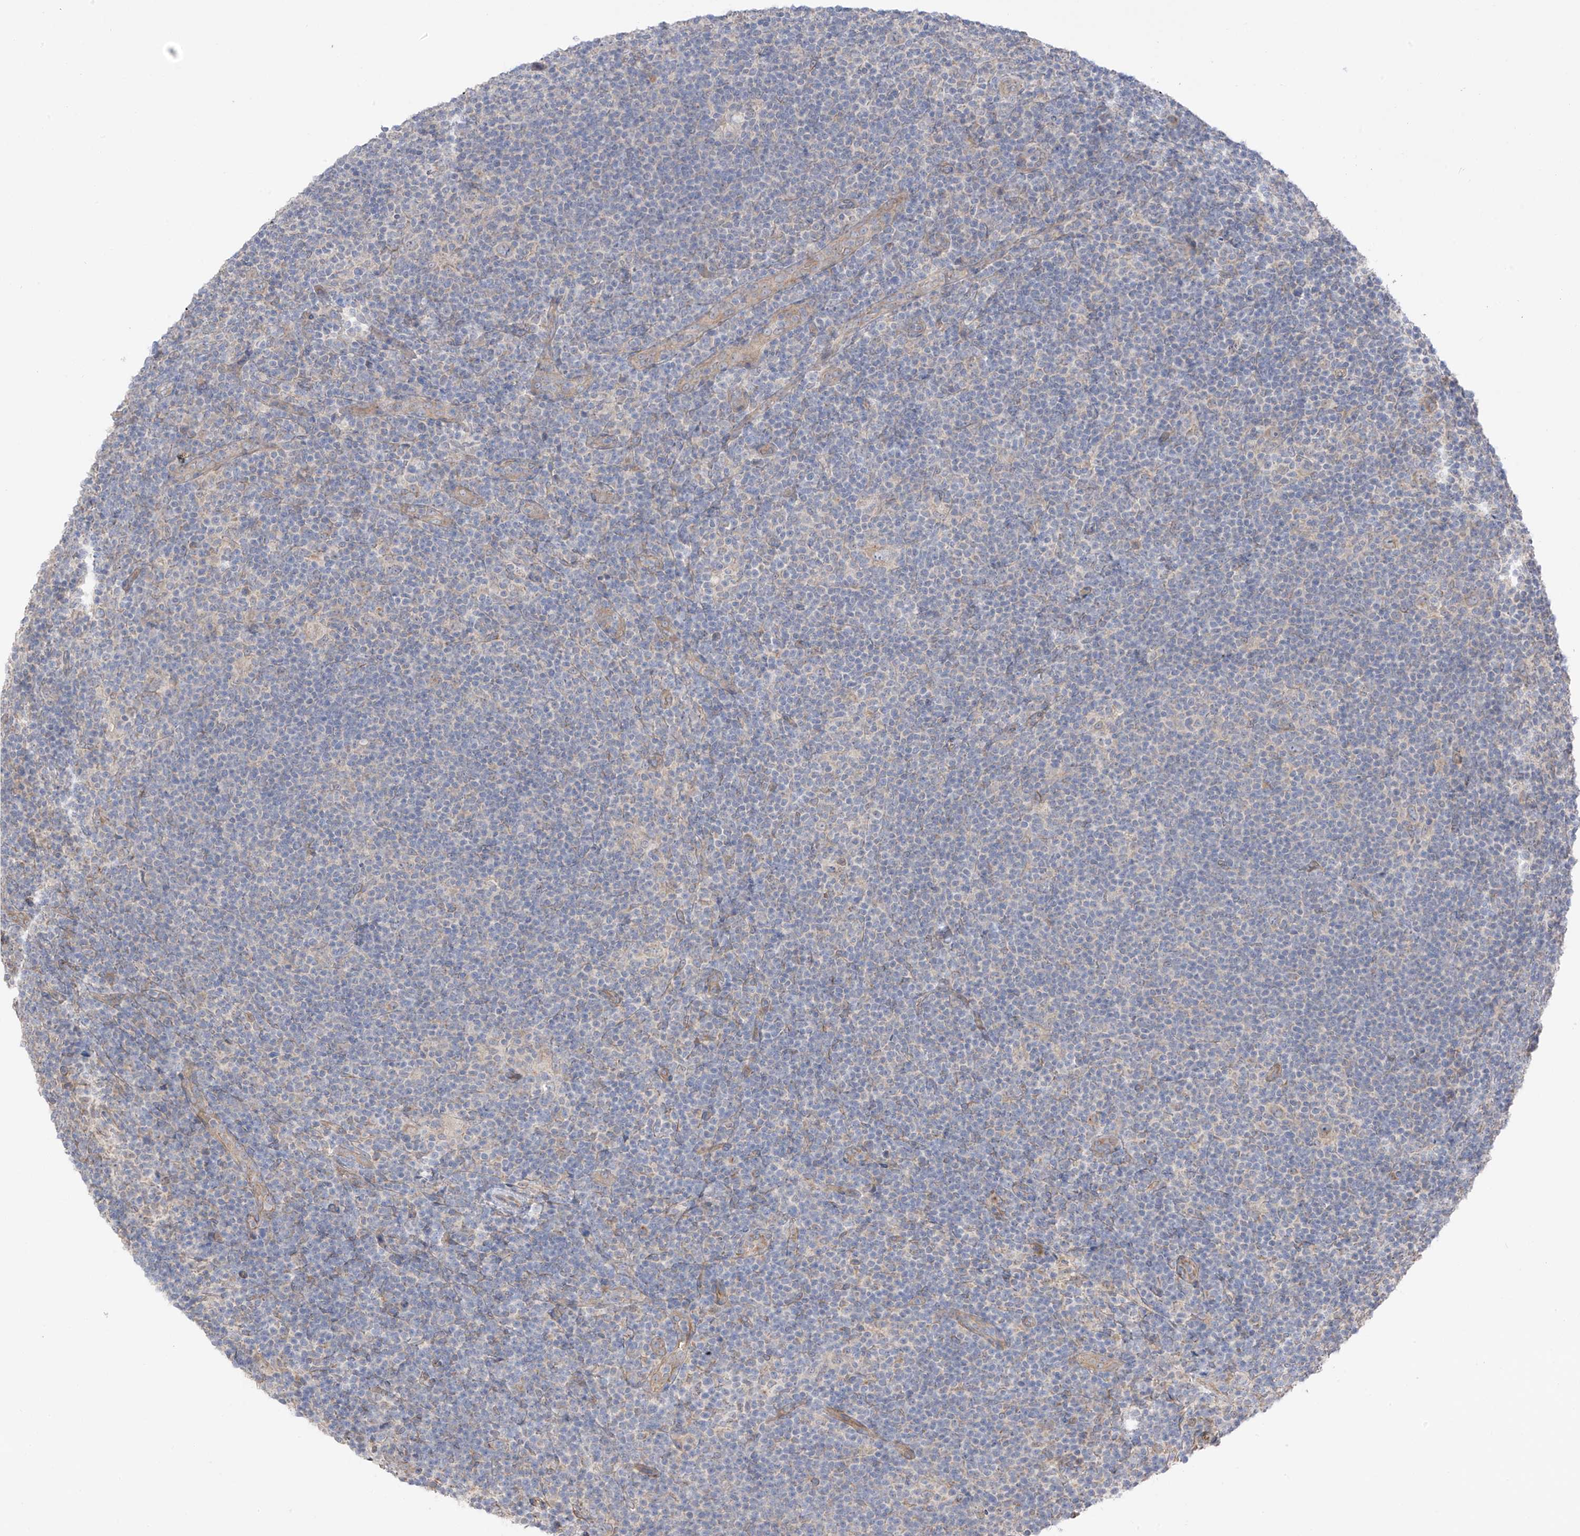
{"staining": {"intensity": "negative", "quantity": "none", "location": "none"}, "tissue": "lymphoma", "cell_type": "Tumor cells", "image_type": "cancer", "snomed": [{"axis": "morphology", "description": "Hodgkin's disease, NOS"}, {"axis": "topography", "description": "Lymph node"}], "caption": "Immunohistochemical staining of human lymphoma demonstrates no significant staining in tumor cells. (Stains: DAB (3,3'-diaminobenzidine) immunohistochemistry (IHC) with hematoxylin counter stain, Microscopy: brightfield microscopy at high magnification).", "gene": "NALCN", "patient": {"sex": "female", "age": 57}}